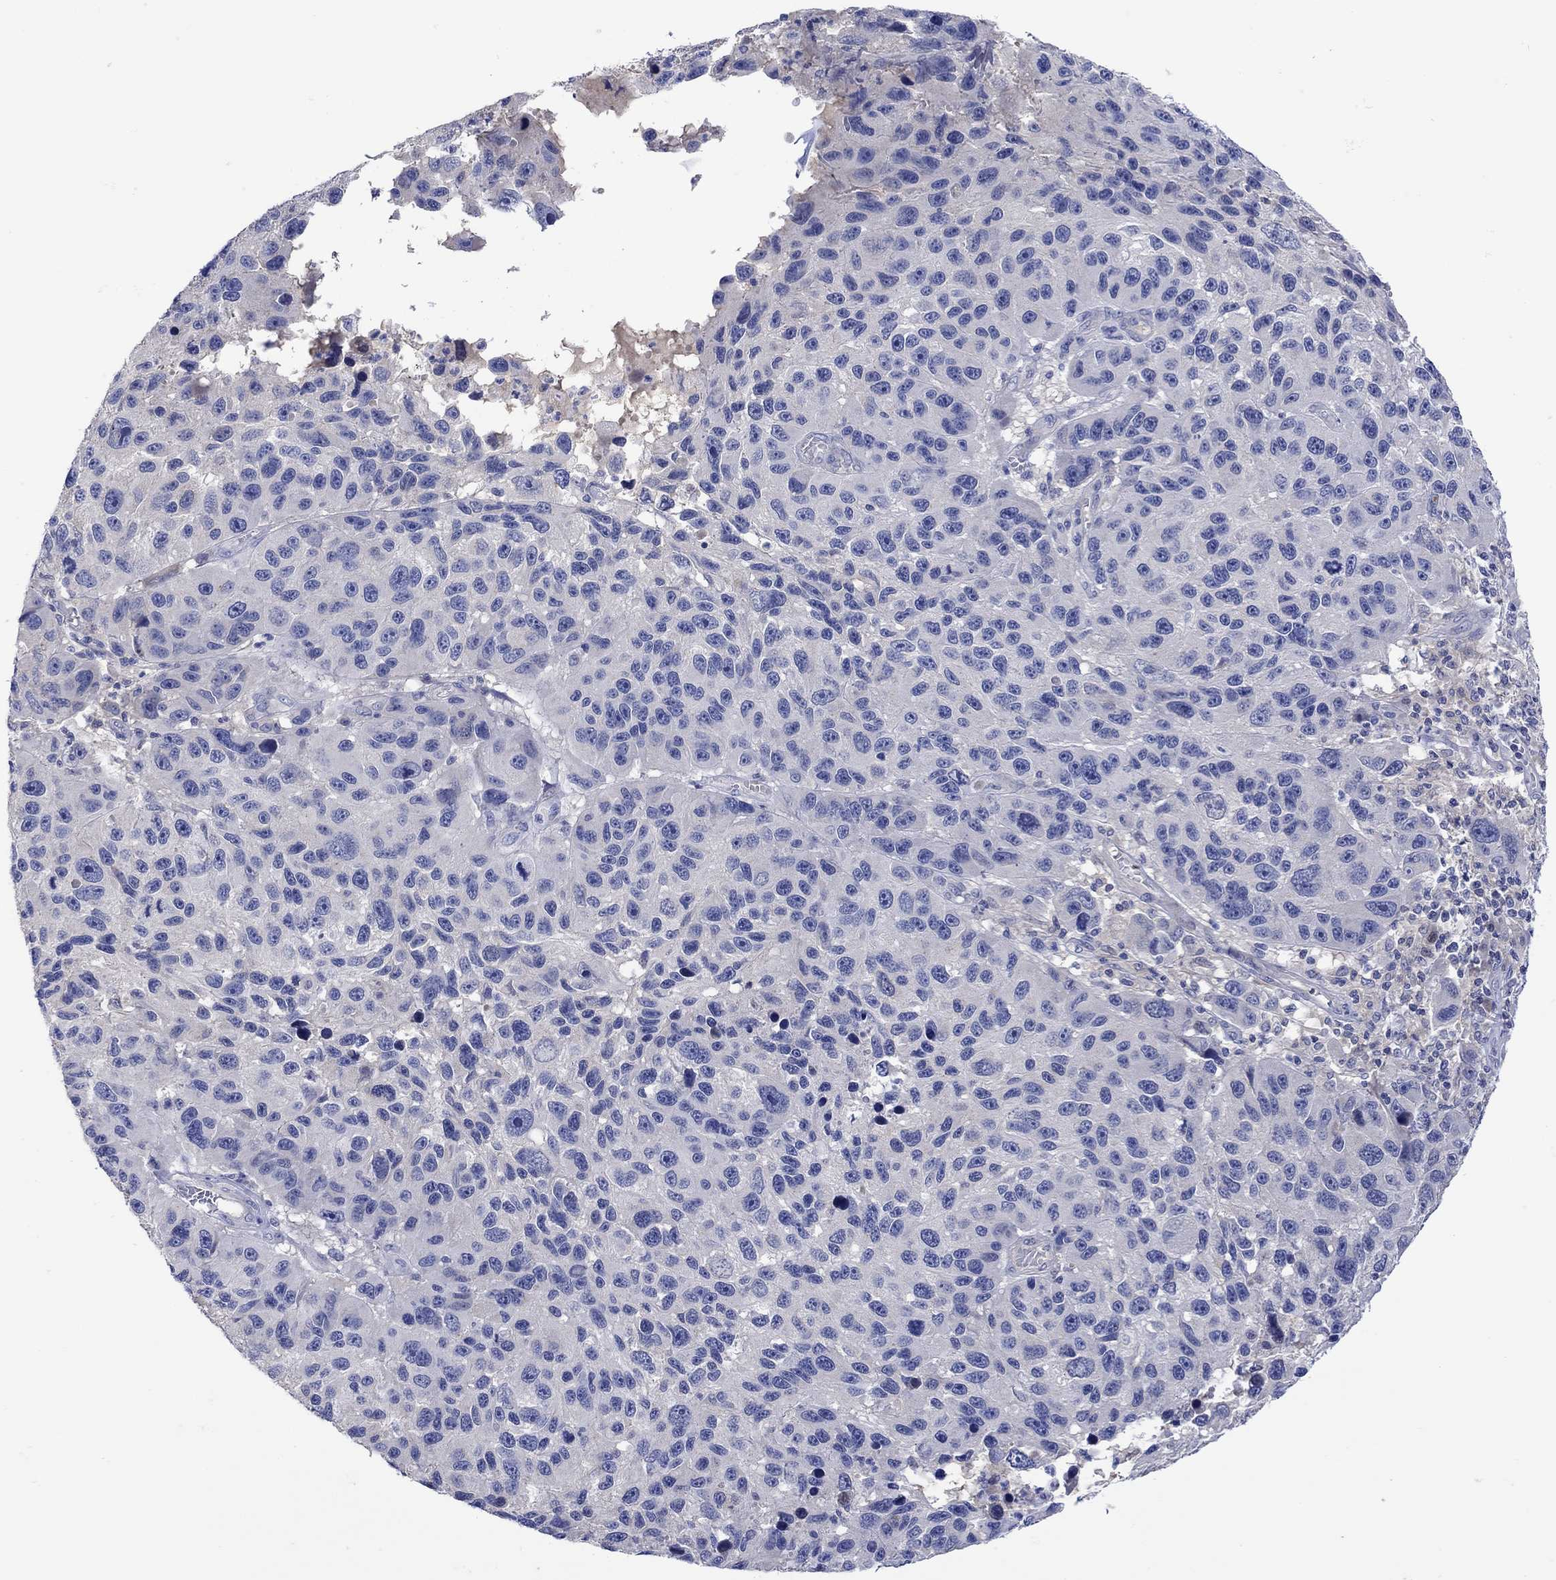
{"staining": {"intensity": "negative", "quantity": "none", "location": "none"}, "tissue": "melanoma", "cell_type": "Tumor cells", "image_type": "cancer", "snomed": [{"axis": "morphology", "description": "Malignant melanoma, NOS"}, {"axis": "topography", "description": "Skin"}], "caption": "Immunohistochemistry of human malignant melanoma reveals no expression in tumor cells.", "gene": "MSI1", "patient": {"sex": "male", "age": 53}}